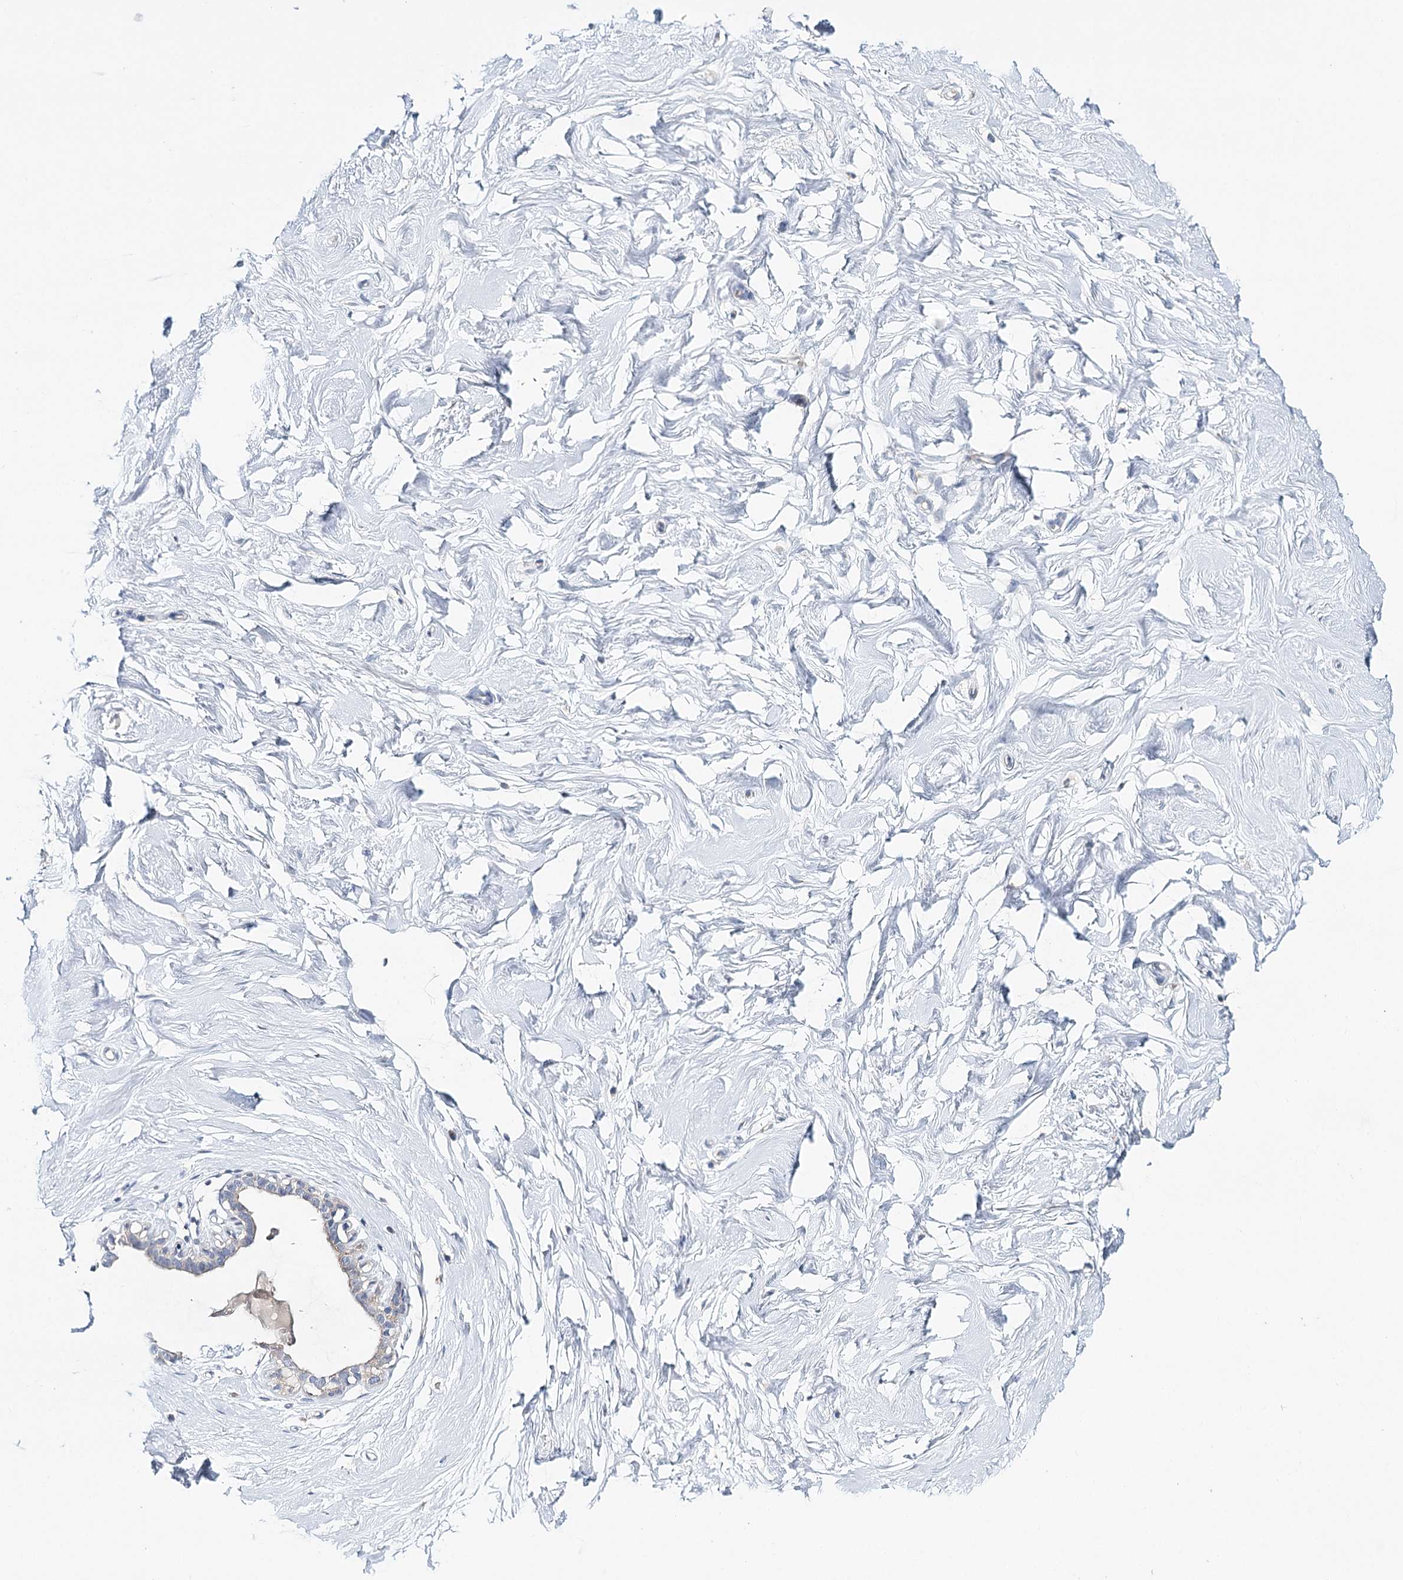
{"staining": {"intensity": "negative", "quantity": "none", "location": "none"}, "tissue": "breast", "cell_type": "Adipocytes", "image_type": "normal", "snomed": [{"axis": "morphology", "description": "Normal tissue, NOS"}, {"axis": "morphology", "description": "Adenoma, NOS"}, {"axis": "topography", "description": "Breast"}], "caption": "DAB immunohistochemical staining of normal human breast exhibits no significant staining in adipocytes. (Stains: DAB (3,3'-diaminobenzidine) immunohistochemistry with hematoxylin counter stain, Microscopy: brightfield microscopy at high magnification).", "gene": "DAPK1", "patient": {"sex": "female", "age": 23}}